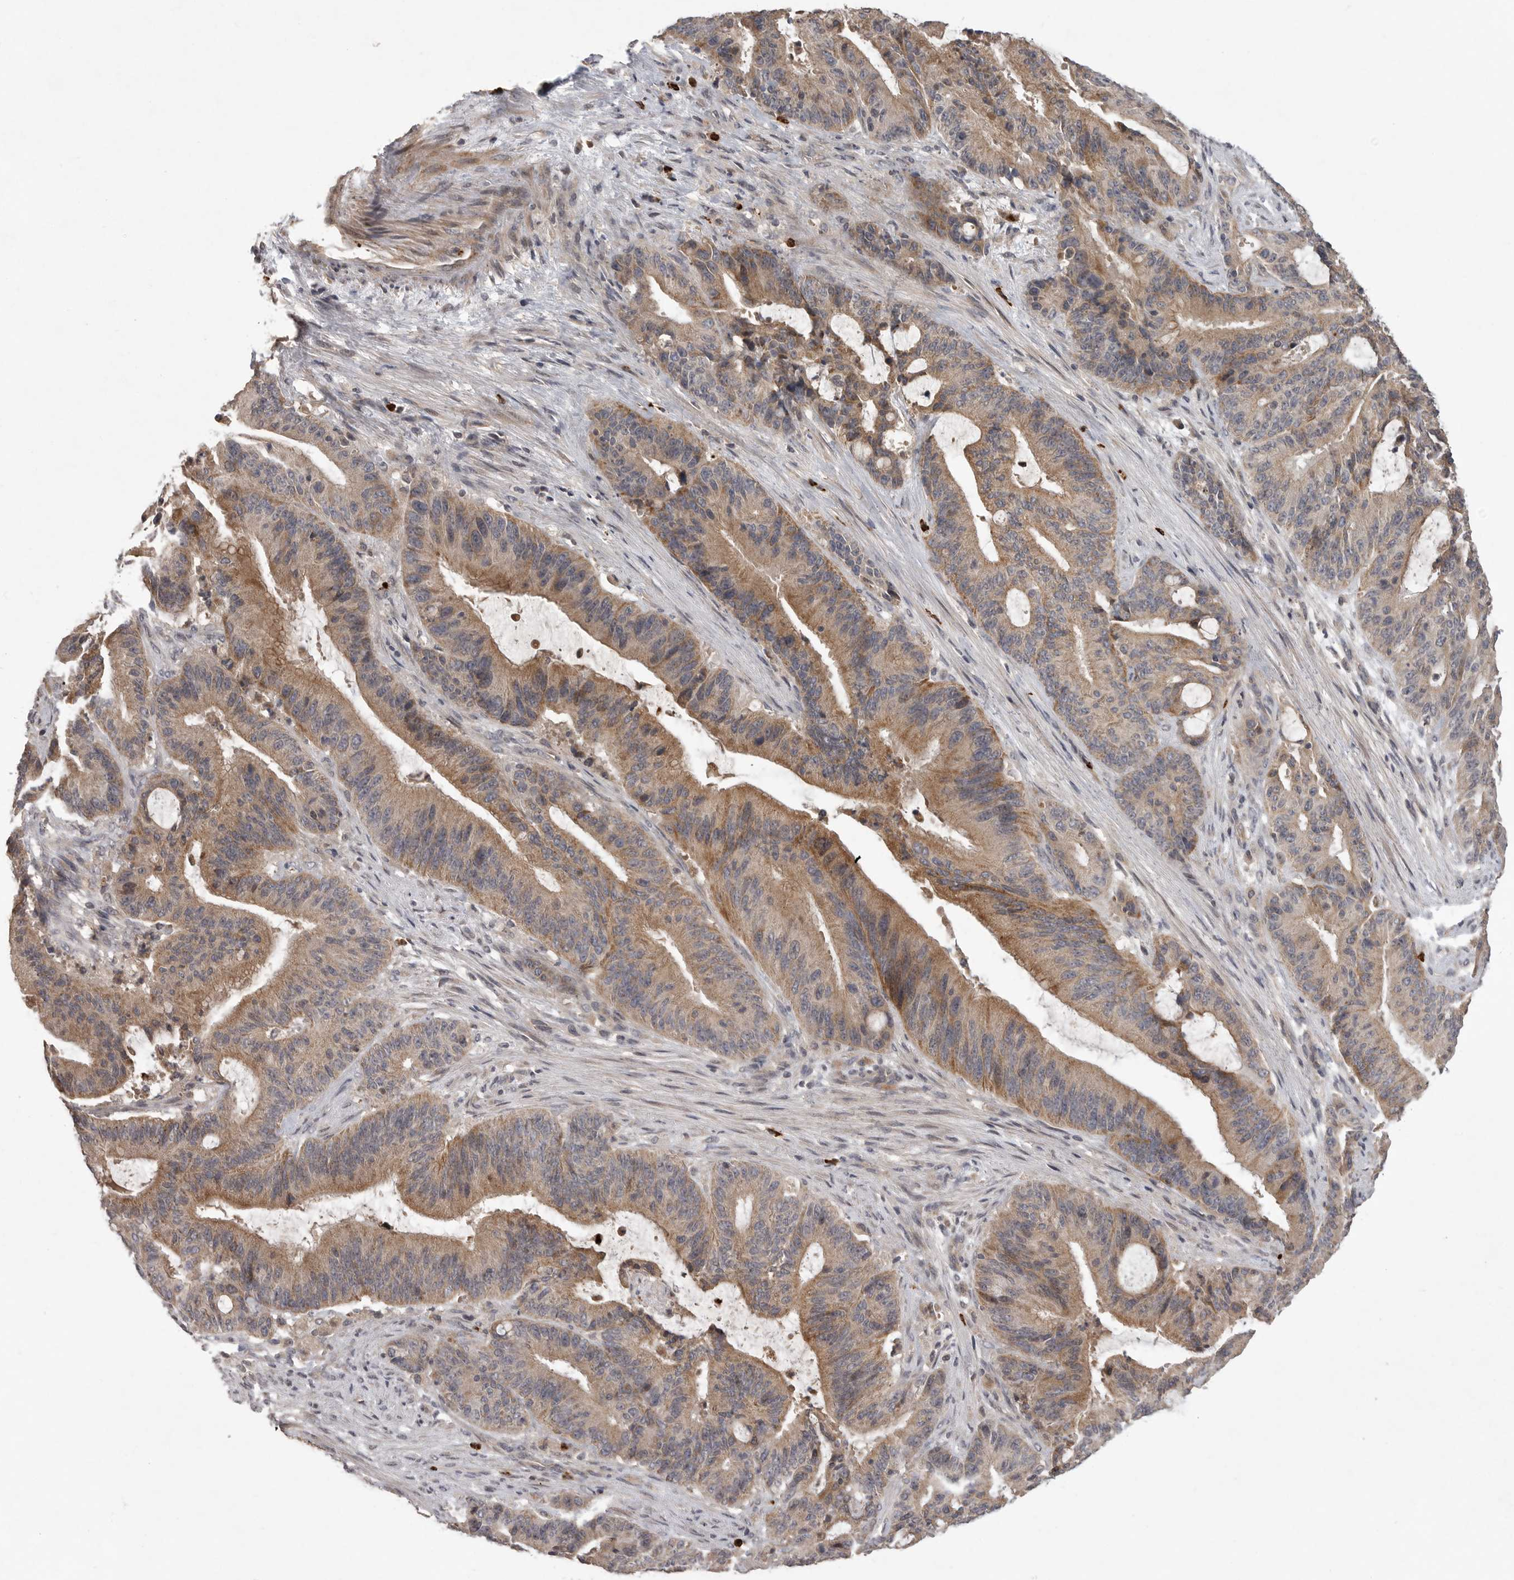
{"staining": {"intensity": "moderate", "quantity": "25%-75%", "location": "cytoplasmic/membranous"}, "tissue": "liver cancer", "cell_type": "Tumor cells", "image_type": "cancer", "snomed": [{"axis": "morphology", "description": "Normal tissue, NOS"}, {"axis": "morphology", "description": "Cholangiocarcinoma"}, {"axis": "topography", "description": "Liver"}, {"axis": "topography", "description": "Peripheral nerve tissue"}], "caption": "Human liver cancer (cholangiocarcinoma) stained with a brown dye displays moderate cytoplasmic/membranous positive positivity in approximately 25%-75% of tumor cells.", "gene": "UBE3D", "patient": {"sex": "female", "age": 73}}